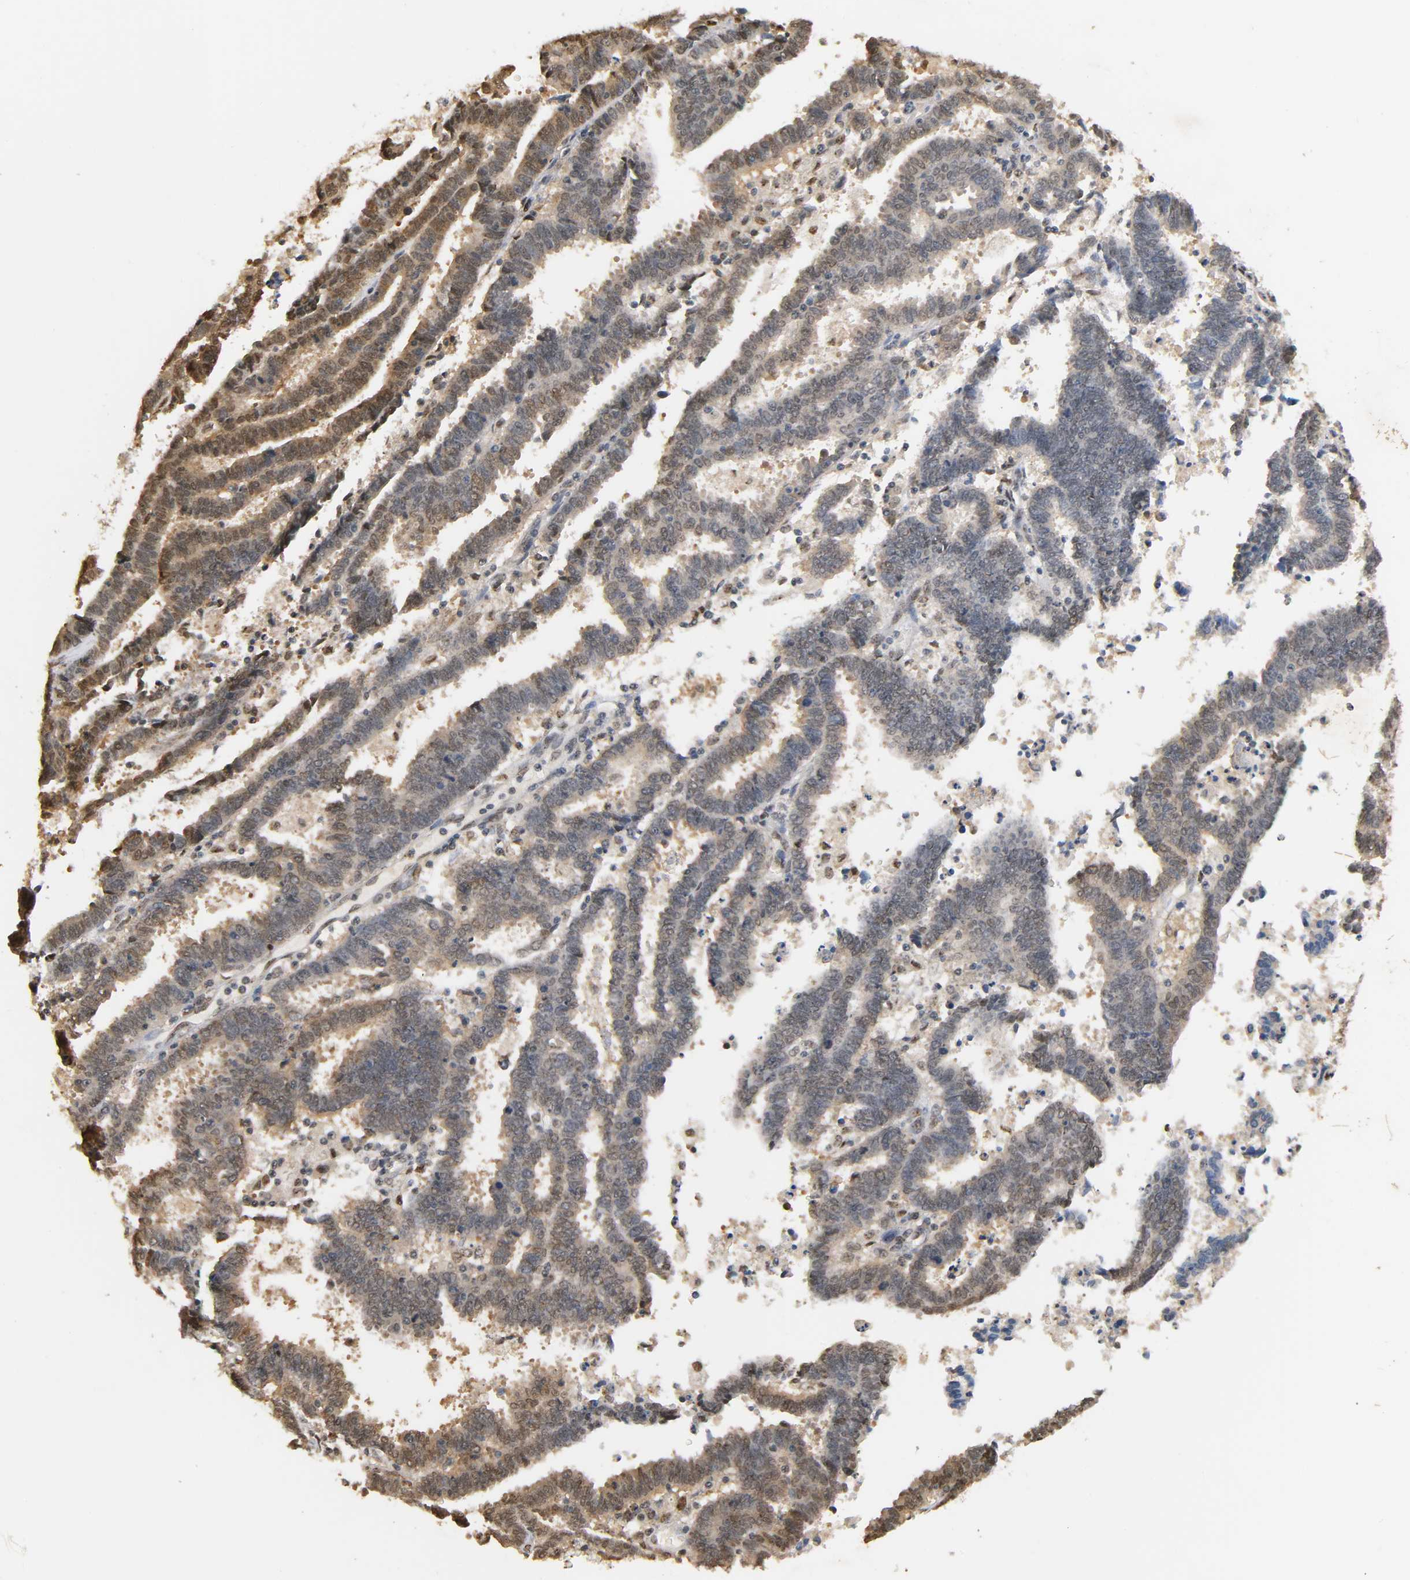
{"staining": {"intensity": "weak", "quantity": "25%-75%", "location": "cytoplasmic/membranous,nuclear"}, "tissue": "endometrial cancer", "cell_type": "Tumor cells", "image_type": "cancer", "snomed": [{"axis": "morphology", "description": "Adenocarcinoma, NOS"}, {"axis": "topography", "description": "Uterus"}], "caption": "A micrograph of endometrial cancer (adenocarcinoma) stained for a protein demonstrates weak cytoplasmic/membranous and nuclear brown staining in tumor cells.", "gene": "UBC", "patient": {"sex": "female", "age": 83}}